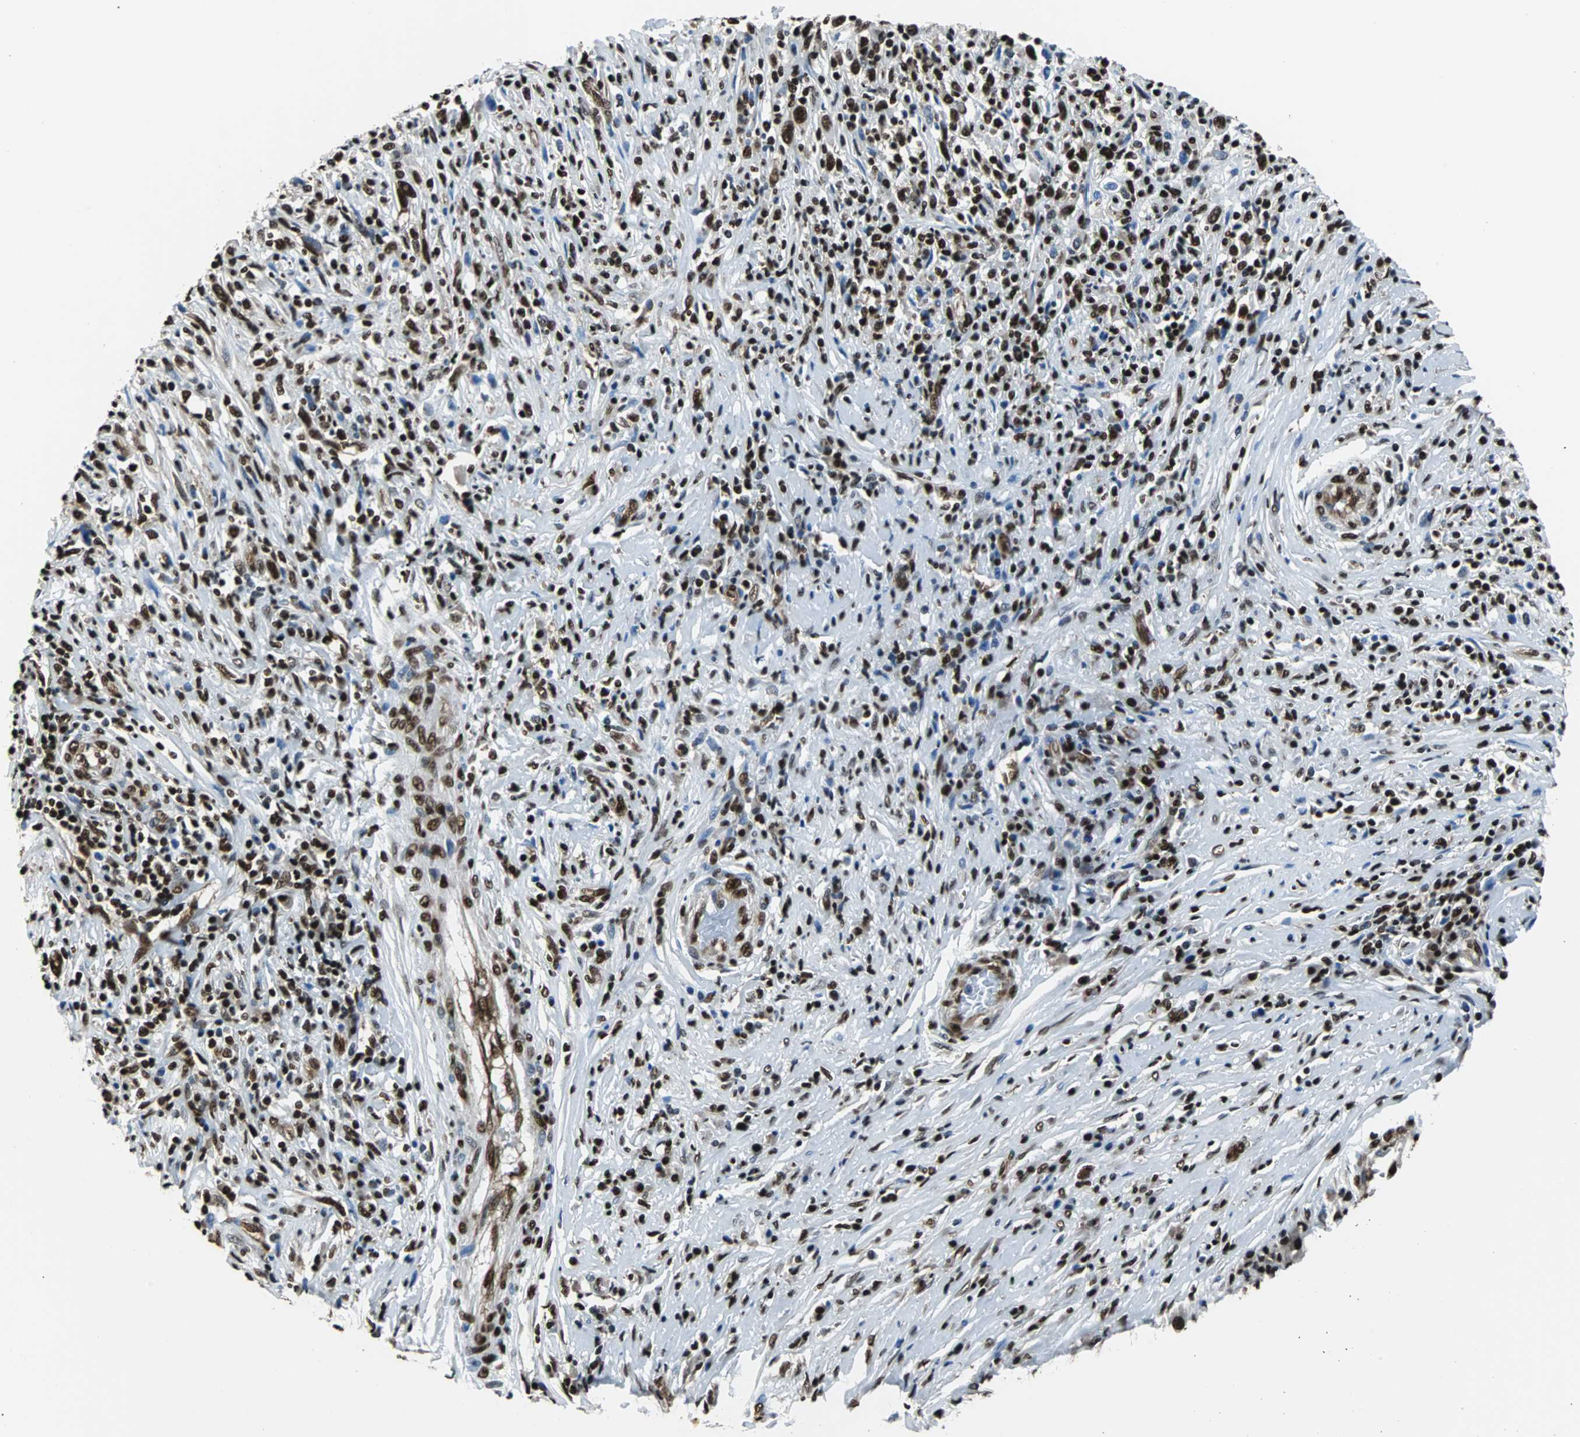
{"staining": {"intensity": "strong", "quantity": ">75%", "location": "nuclear"}, "tissue": "melanoma", "cell_type": "Tumor cells", "image_type": "cancer", "snomed": [{"axis": "morphology", "description": "Malignant melanoma, Metastatic site"}, {"axis": "topography", "description": "Lymph node"}], "caption": "DAB immunohistochemical staining of human malignant melanoma (metastatic site) shows strong nuclear protein staining in about >75% of tumor cells.", "gene": "FUBP1", "patient": {"sex": "male", "age": 61}}